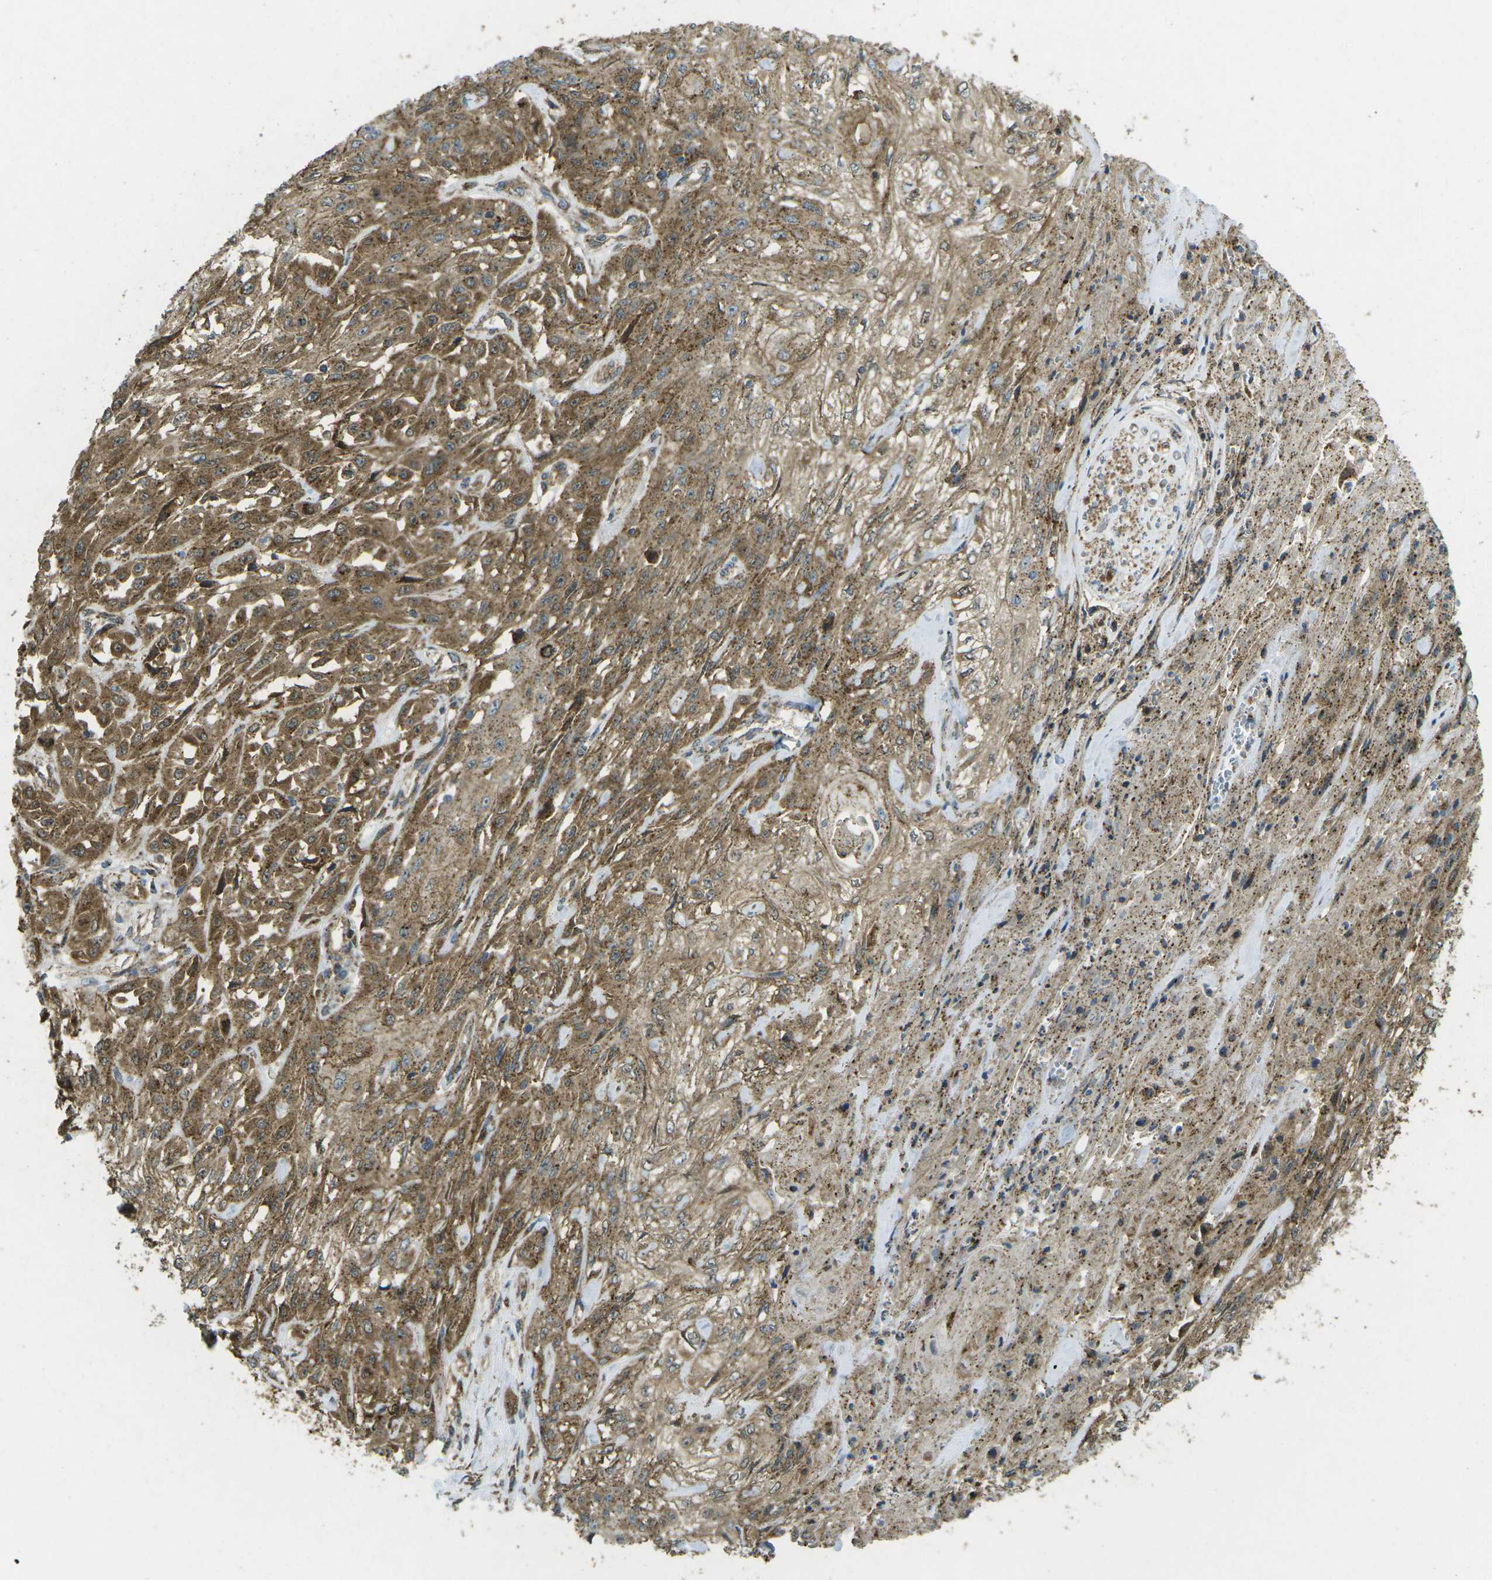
{"staining": {"intensity": "moderate", "quantity": ">75%", "location": "cytoplasmic/membranous"}, "tissue": "skin cancer", "cell_type": "Tumor cells", "image_type": "cancer", "snomed": [{"axis": "morphology", "description": "Squamous cell carcinoma, NOS"}, {"axis": "morphology", "description": "Squamous cell carcinoma, metastatic, NOS"}, {"axis": "topography", "description": "Skin"}, {"axis": "topography", "description": "Lymph node"}], "caption": "The immunohistochemical stain shows moderate cytoplasmic/membranous positivity in tumor cells of squamous cell carcinoma (skin) tissue. The protein is shown in brown color, while the nuclei are stained blue.", "gene": "CHMP3", "patient": {"sex": "male", "age": 75}}